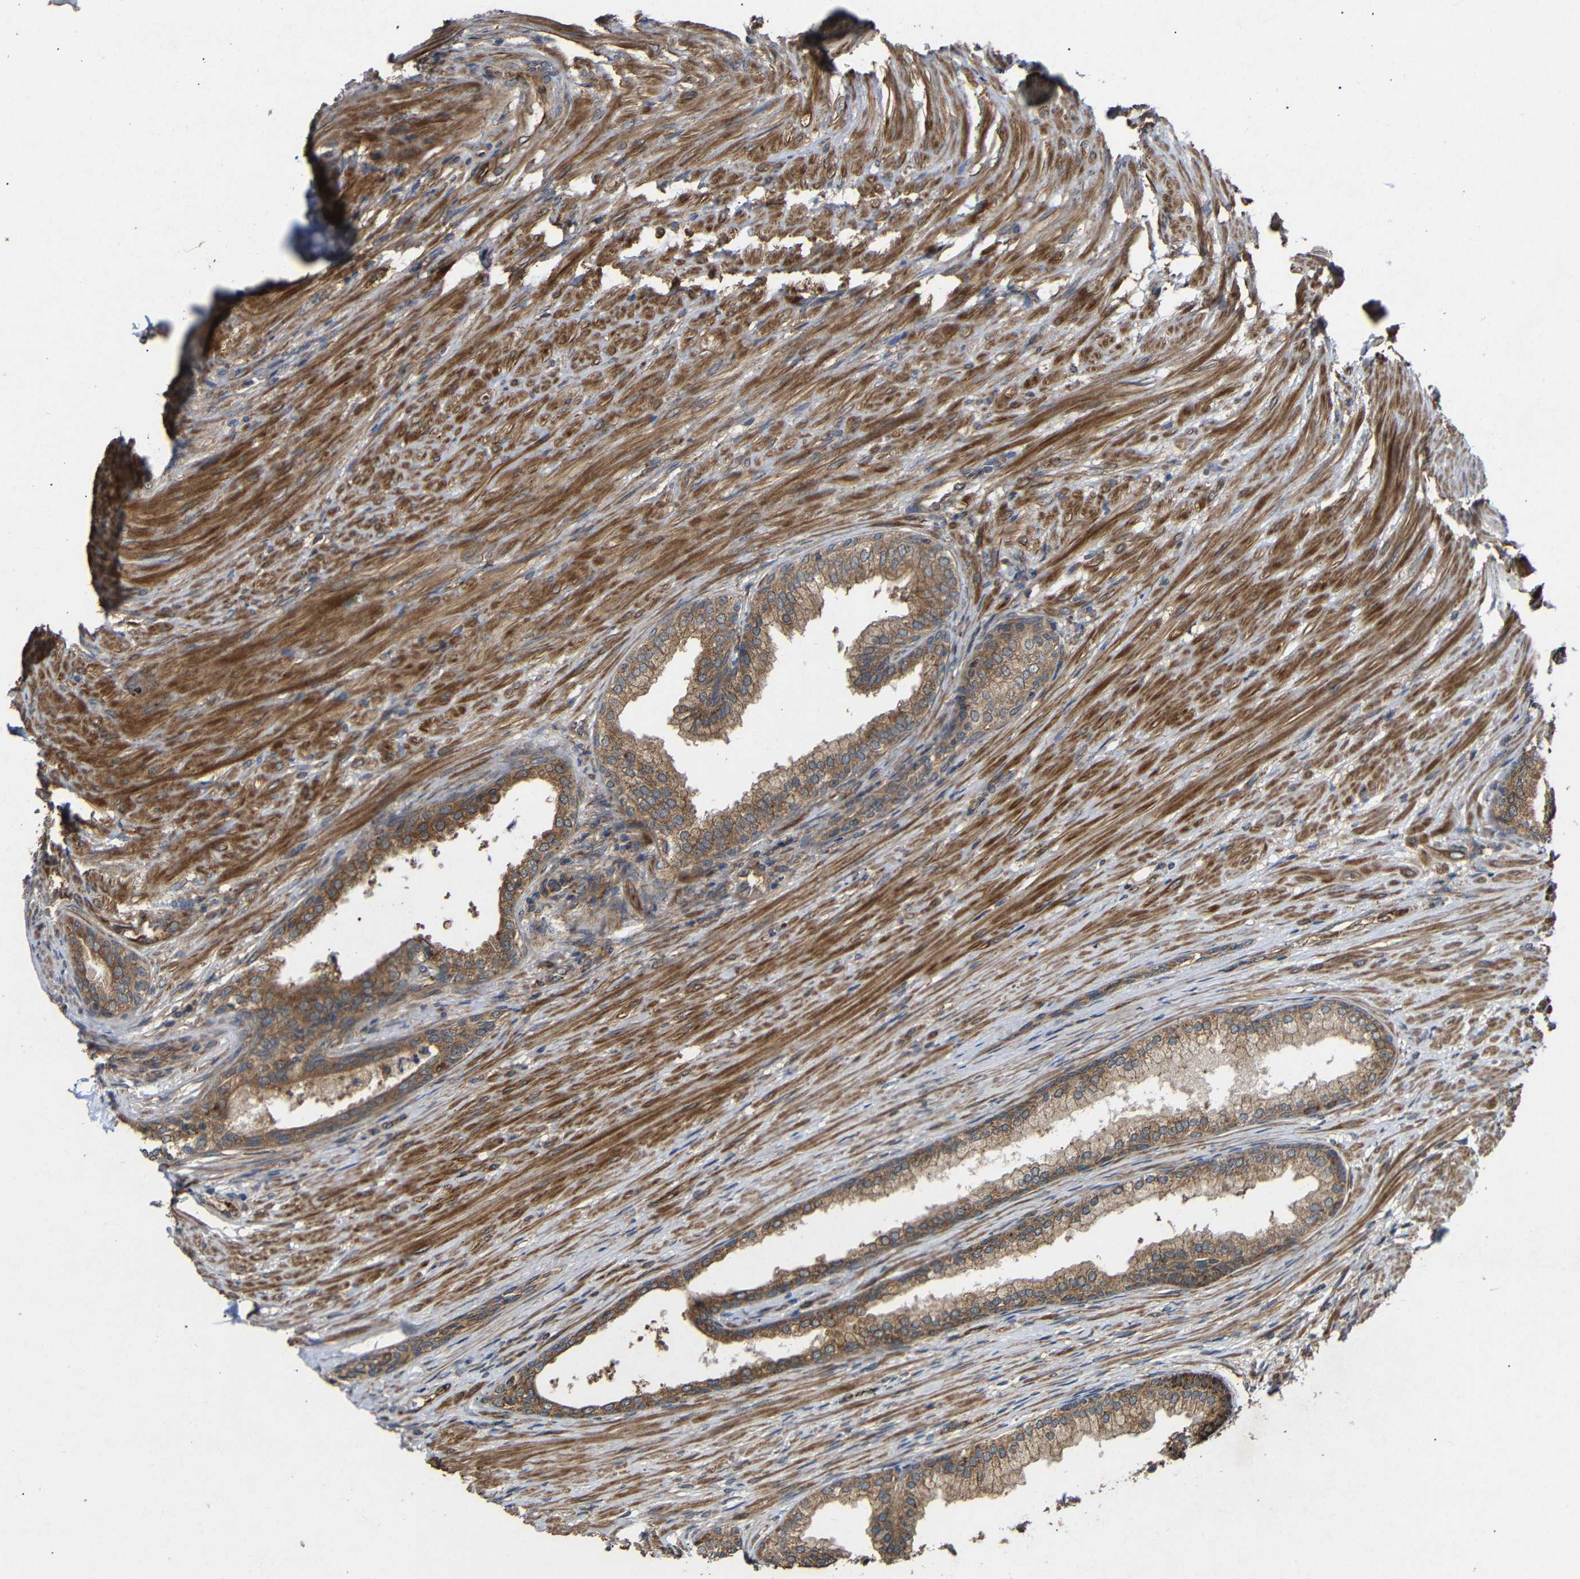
{"staining": {"intensity": "moderate", "quantity": ">75%", "location": "cytoplasmic/membranous"}, "tissue": "prostate", "cell_type": "Glandular cells", "image_type": "normal", "snomed": [{"axis": "morphology", "description": "Normal tissue, NOS"}, {"axis": "topography", "description": "Prostate"}], "caption": "High-magnification brightfield microscopy of normal prostate stained with DAB (brown) and counterstained with hematoxylin (blue). glandular cells exhibit moderate cytoplasmic/membranous positivity is appreciated in about>75% of cells. (DAB (3,3'-diaminobenzidine) = brown stain, brightfield microscopy at high magnification).", "gene": "EIF2S1", "patient": {"sex": "male", "age": 76}}